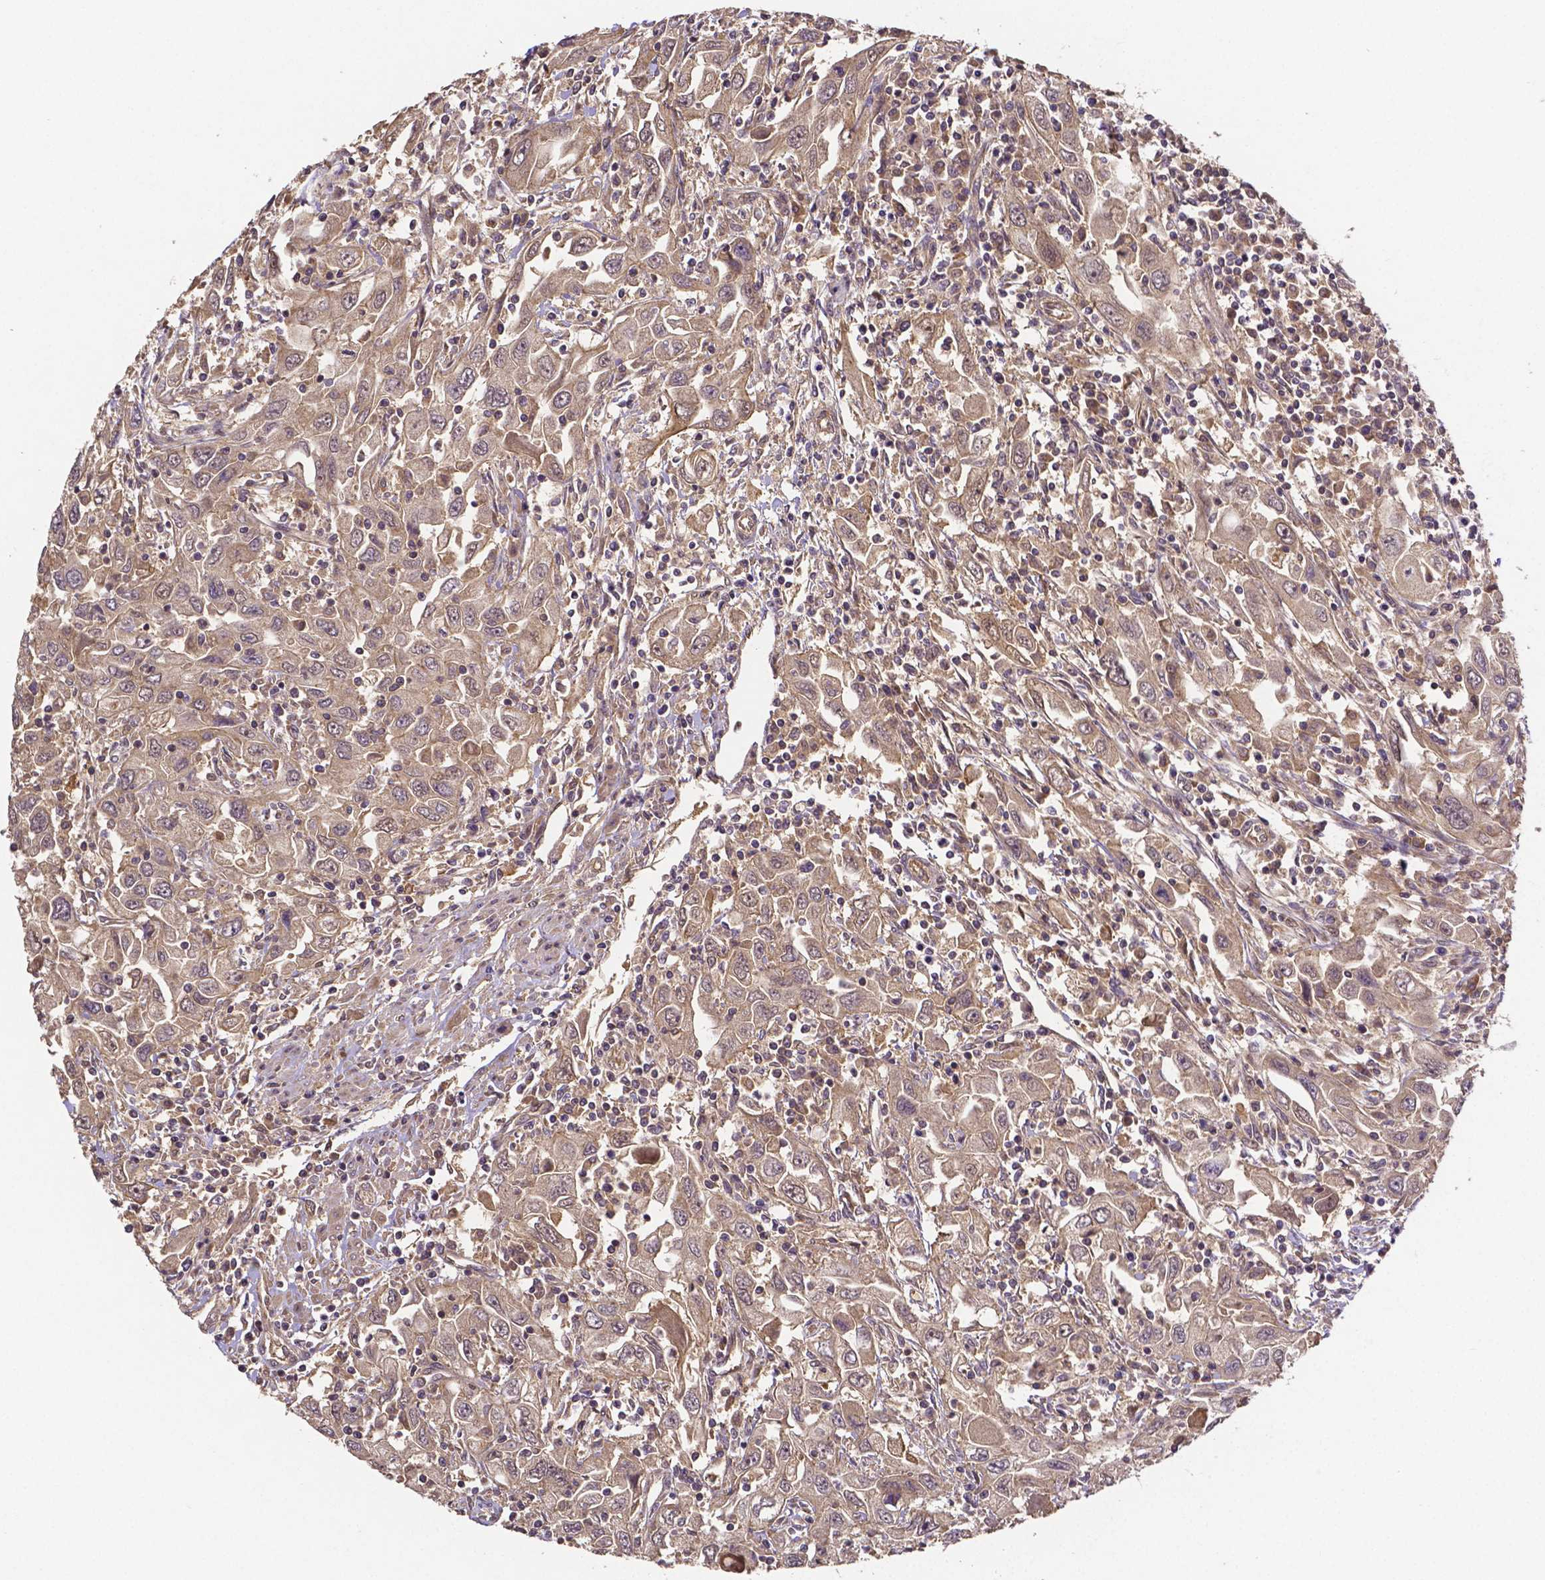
{"staining": {"intensity": "weak", "quantity": ">75%", "location": "cytoplasmic/membranous"}, "tissue": "urothelial cancer", "cell_type": "Tumor cells", "image_type": "cancer", "snomed": [{"axis": "morphology", "description": "Urothelial carcinoma, High grade"}, {"axis": "topography", "description": "Urinary bladder"}], "caption": "DAB (3,3'-diaminobenzidine) immunohistochemical staining of human urothelial cancer reveals weak cytoplasmic/membranous protein expression in about >75% of tumor cells.", "gene": "RNF123", "patient": {"sex": "male", "age": 76}}